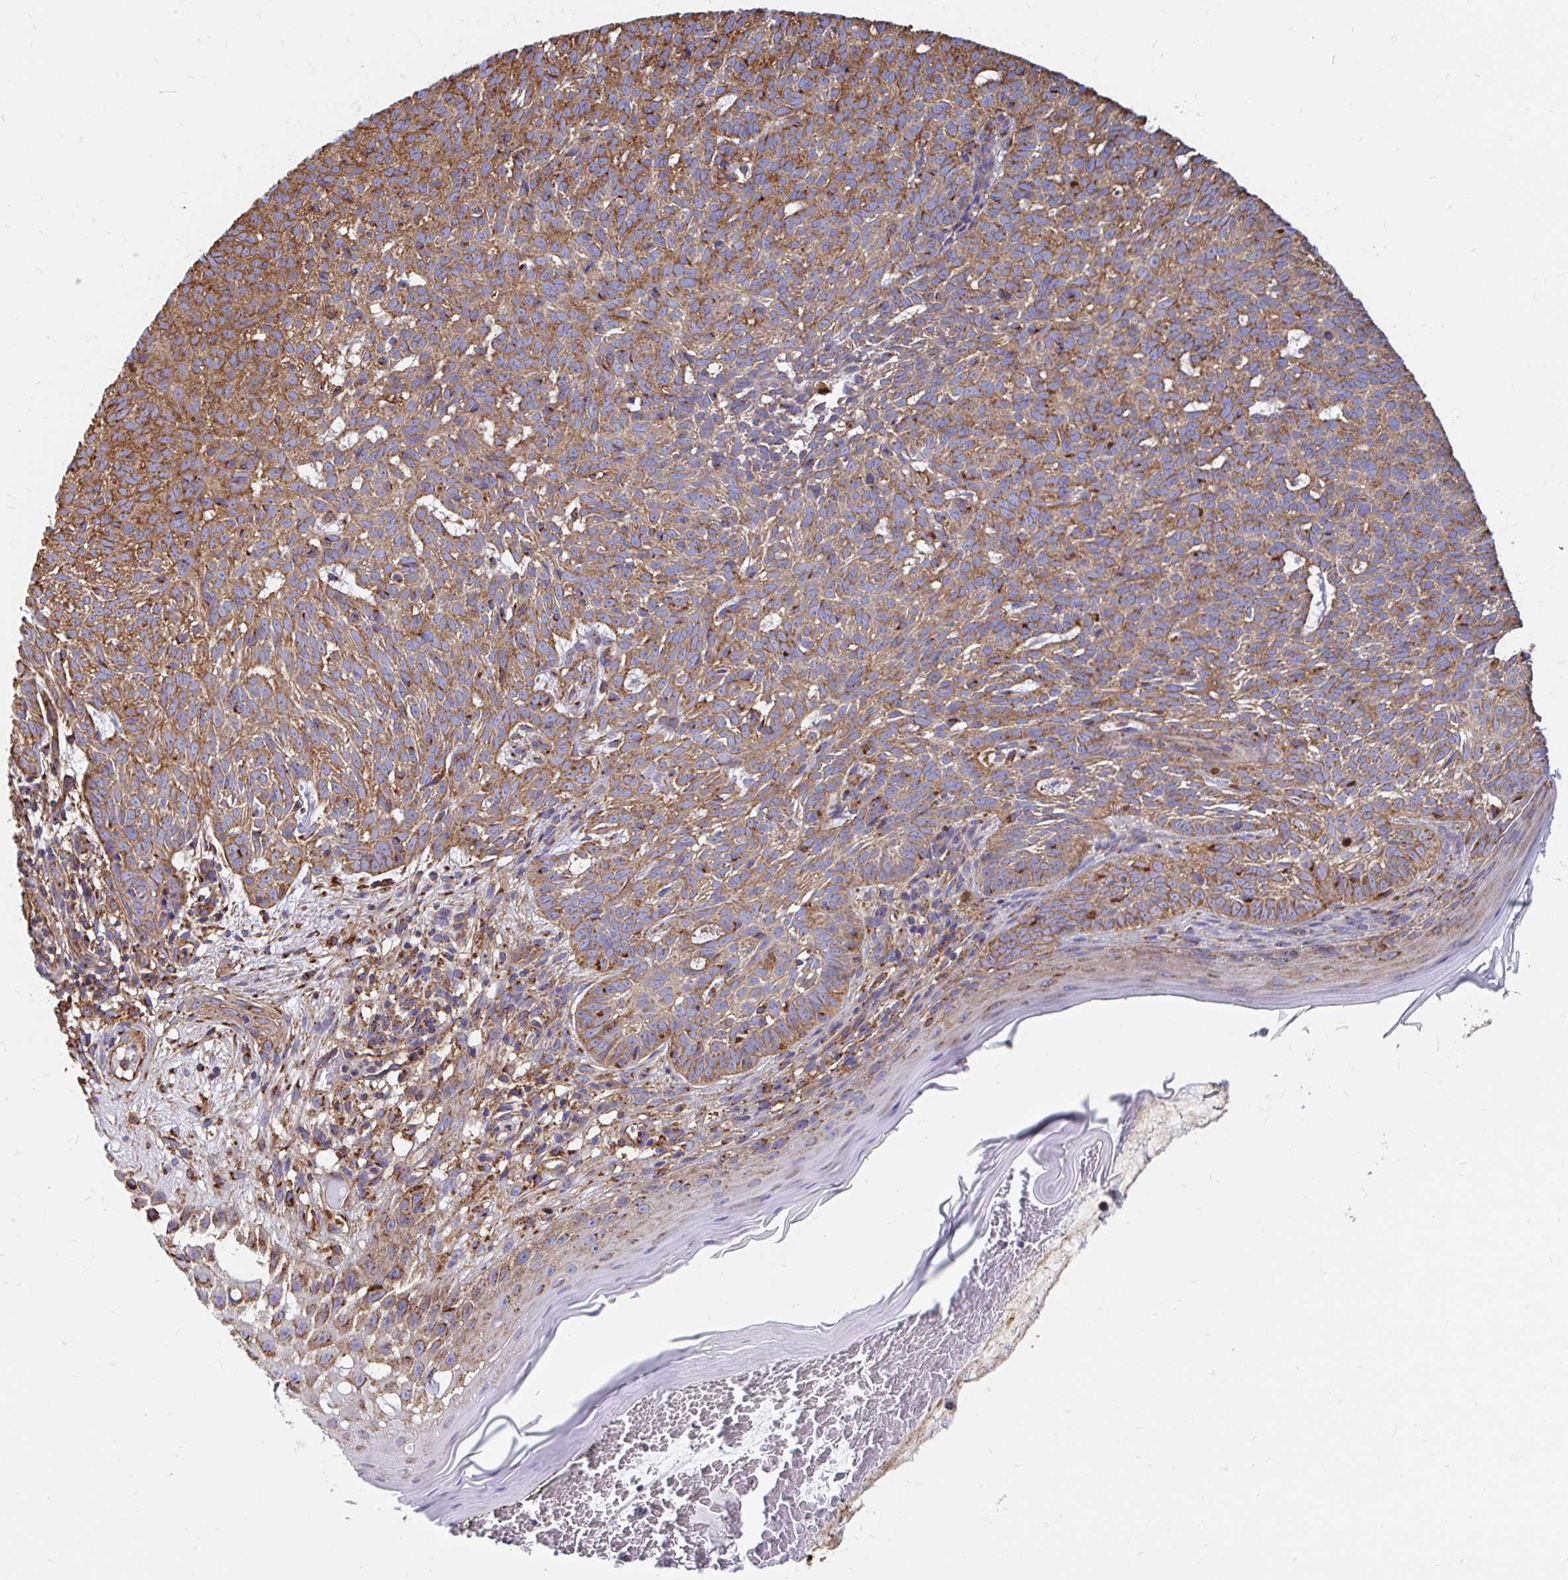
{"staining": {"intensity": "moderate", "quantity": ">75%", "location": "cytoplasmic/membranous"}, "tissue": "skin cancer", "cell_type": "Tumor cells", "image_type": "cancer", "snomed": [{"axis": "morphology", "description": "Basal cell carcinoma"}, {"axis": "topography", "description": "Skin"}], "caption": "Skin cancer (basal cell carcinoma) stained with a protein marker reveals moderate staining in tumor cells.", "gene": "CLTC", "patient": {"sex": "male", "age": 78}}